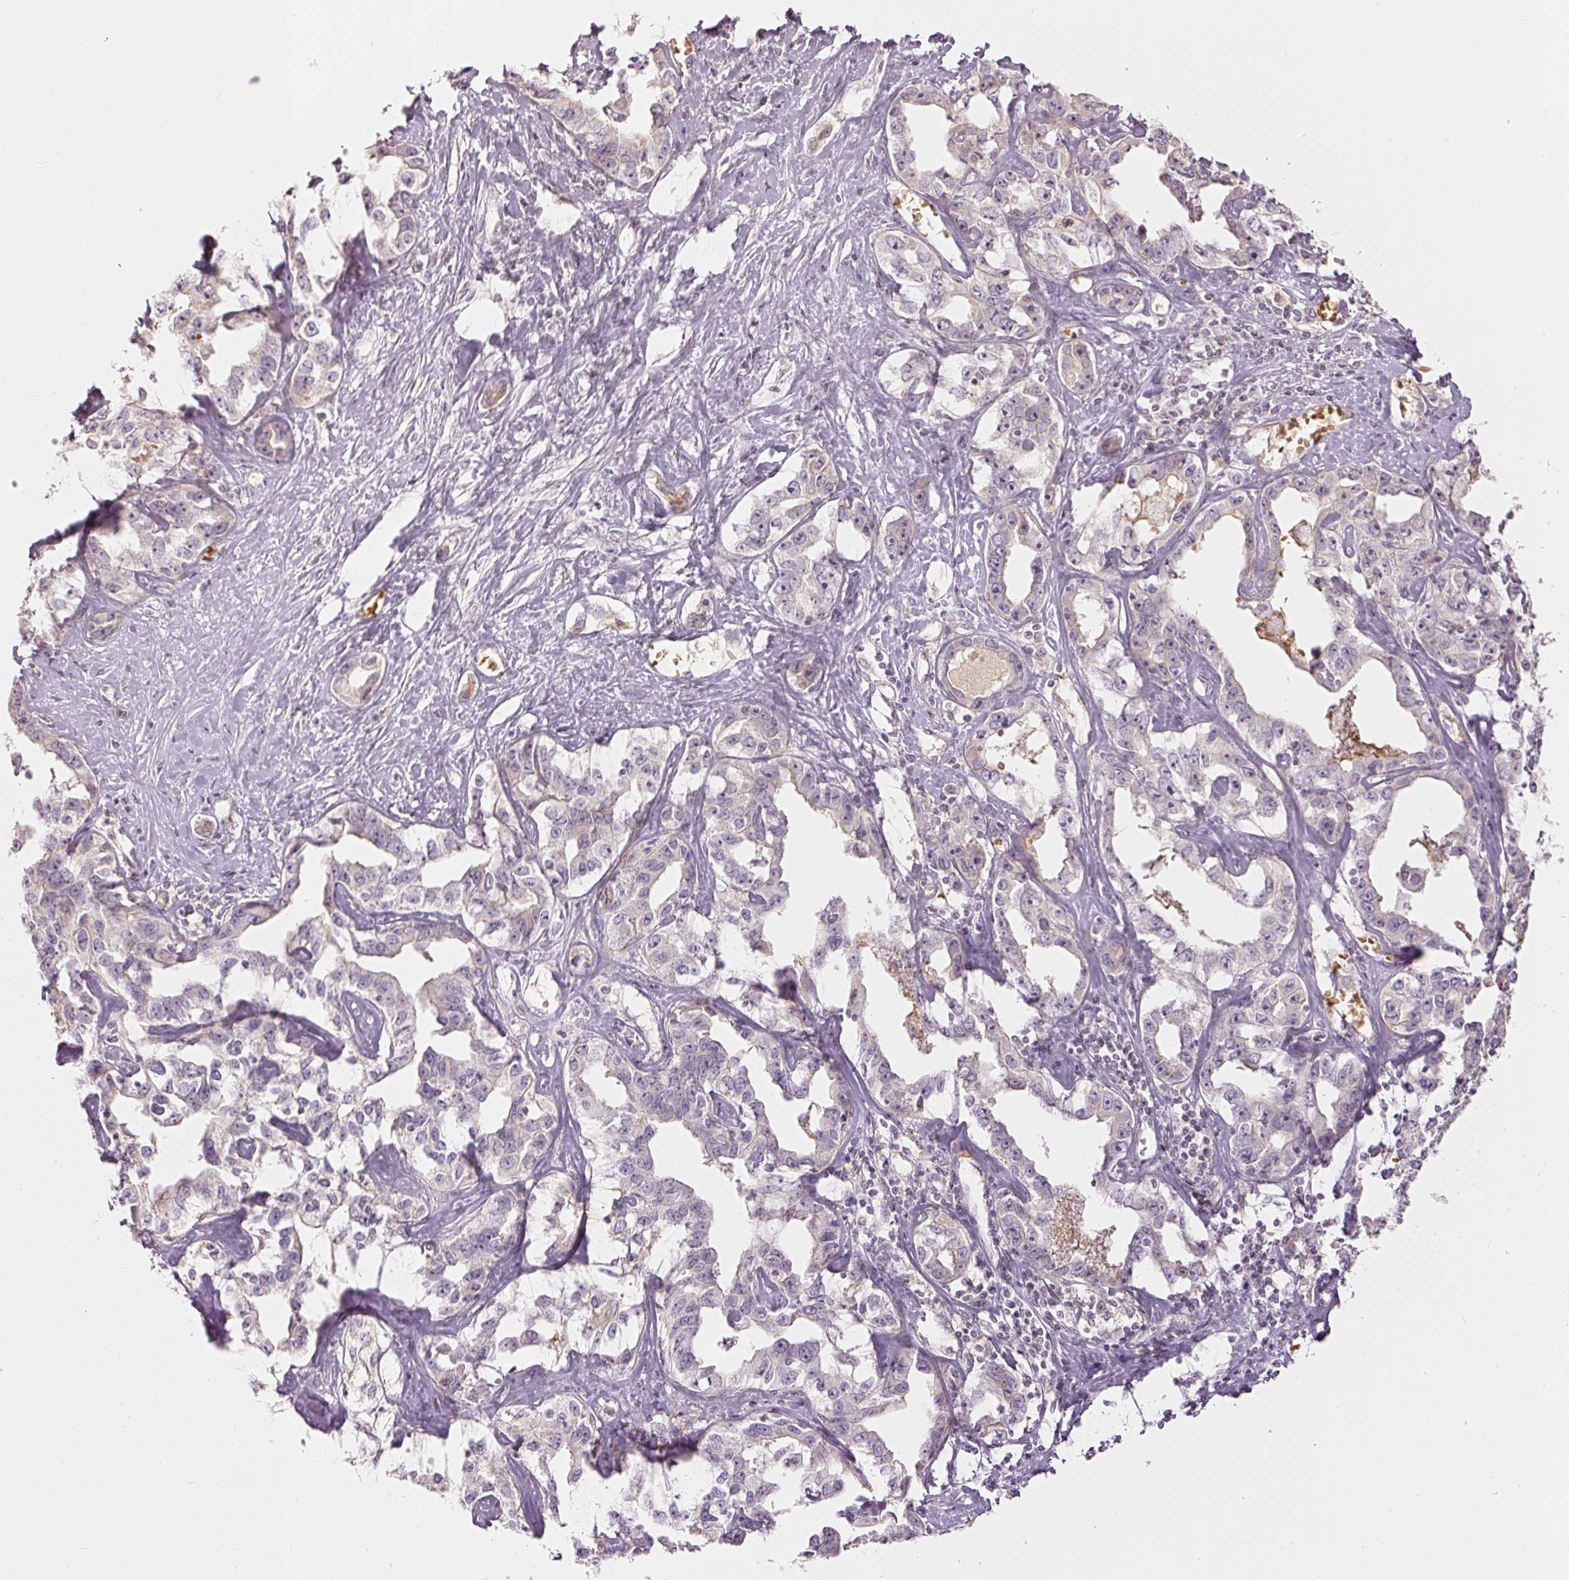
{"staining": {"intensity": "negative", "quantity": "none", "location": "none"}, "tissue": "liver cancer", "cell_type": "Tumor cells", "image_type": "cancer", "snomed": [{"axis": "morphology", "description": "Cholangiocarcinoma"}, {"axis": "topography", "description": "Liver"}], "caption": "Liver cancer (cholangiocarcinoma) stained for a protein using immunohistochemistry demonstrates no expression tumor cells.", "gene": "GZMA", "patient": {"sex": "male", "age": 59}}